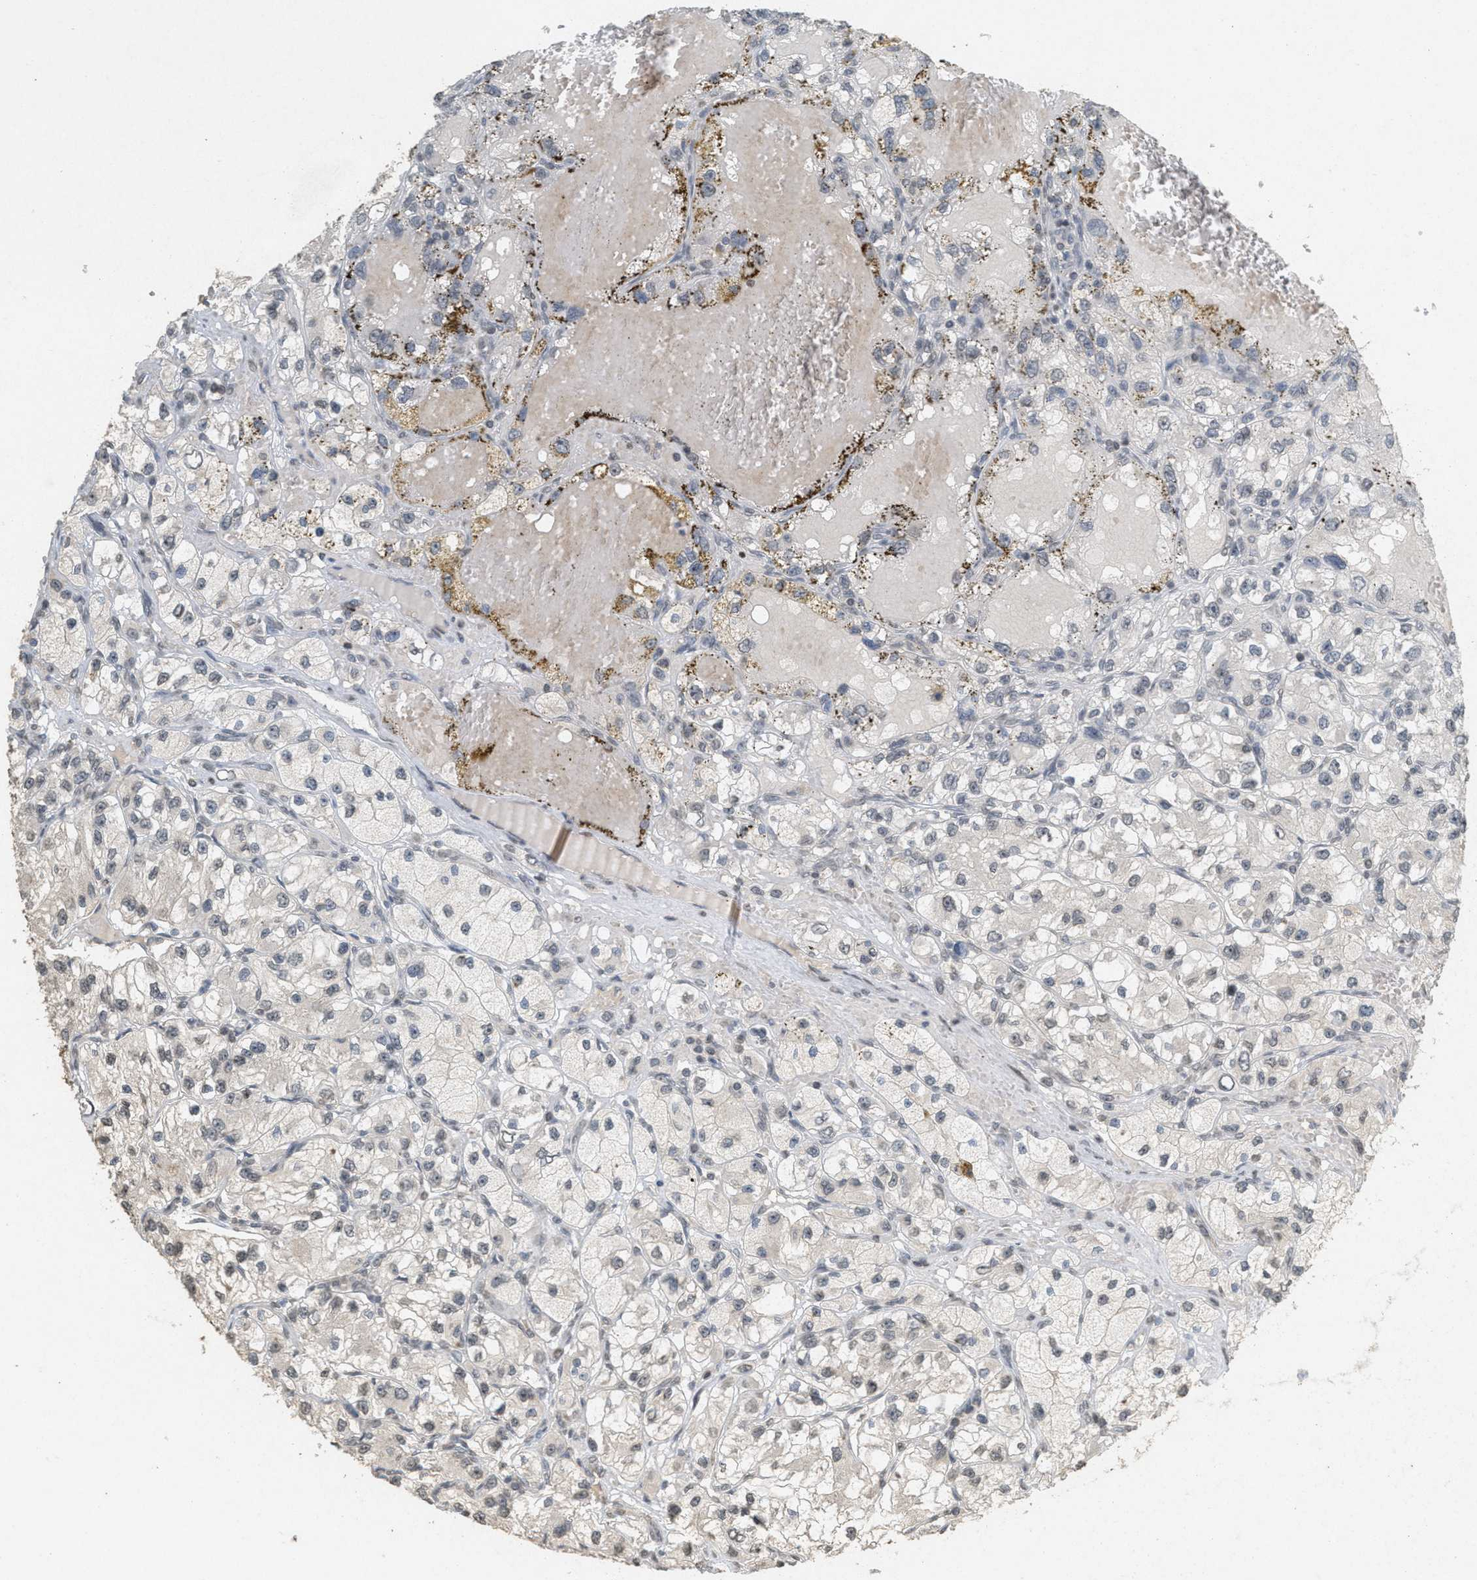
{"staining": {"intensity": "weak", "quantity": "<25%", "location": "nuclear"}, "tissue": "renal cancer", "cell_type": "Tumor cells", "image_type": "cancer", "snomed": [{"axis": "morphology", "description": "Adenocarcinoma, NOS"}, {"axis": "topography", "description": "Kidney"}], "caption": "The IHC photomicrograph has no significant expression in tumor cells of renal cancer tissue. Nuclei are stained in blue.", "gene": "ABHD6", "patient": {"sex": "female", "age": 57}}